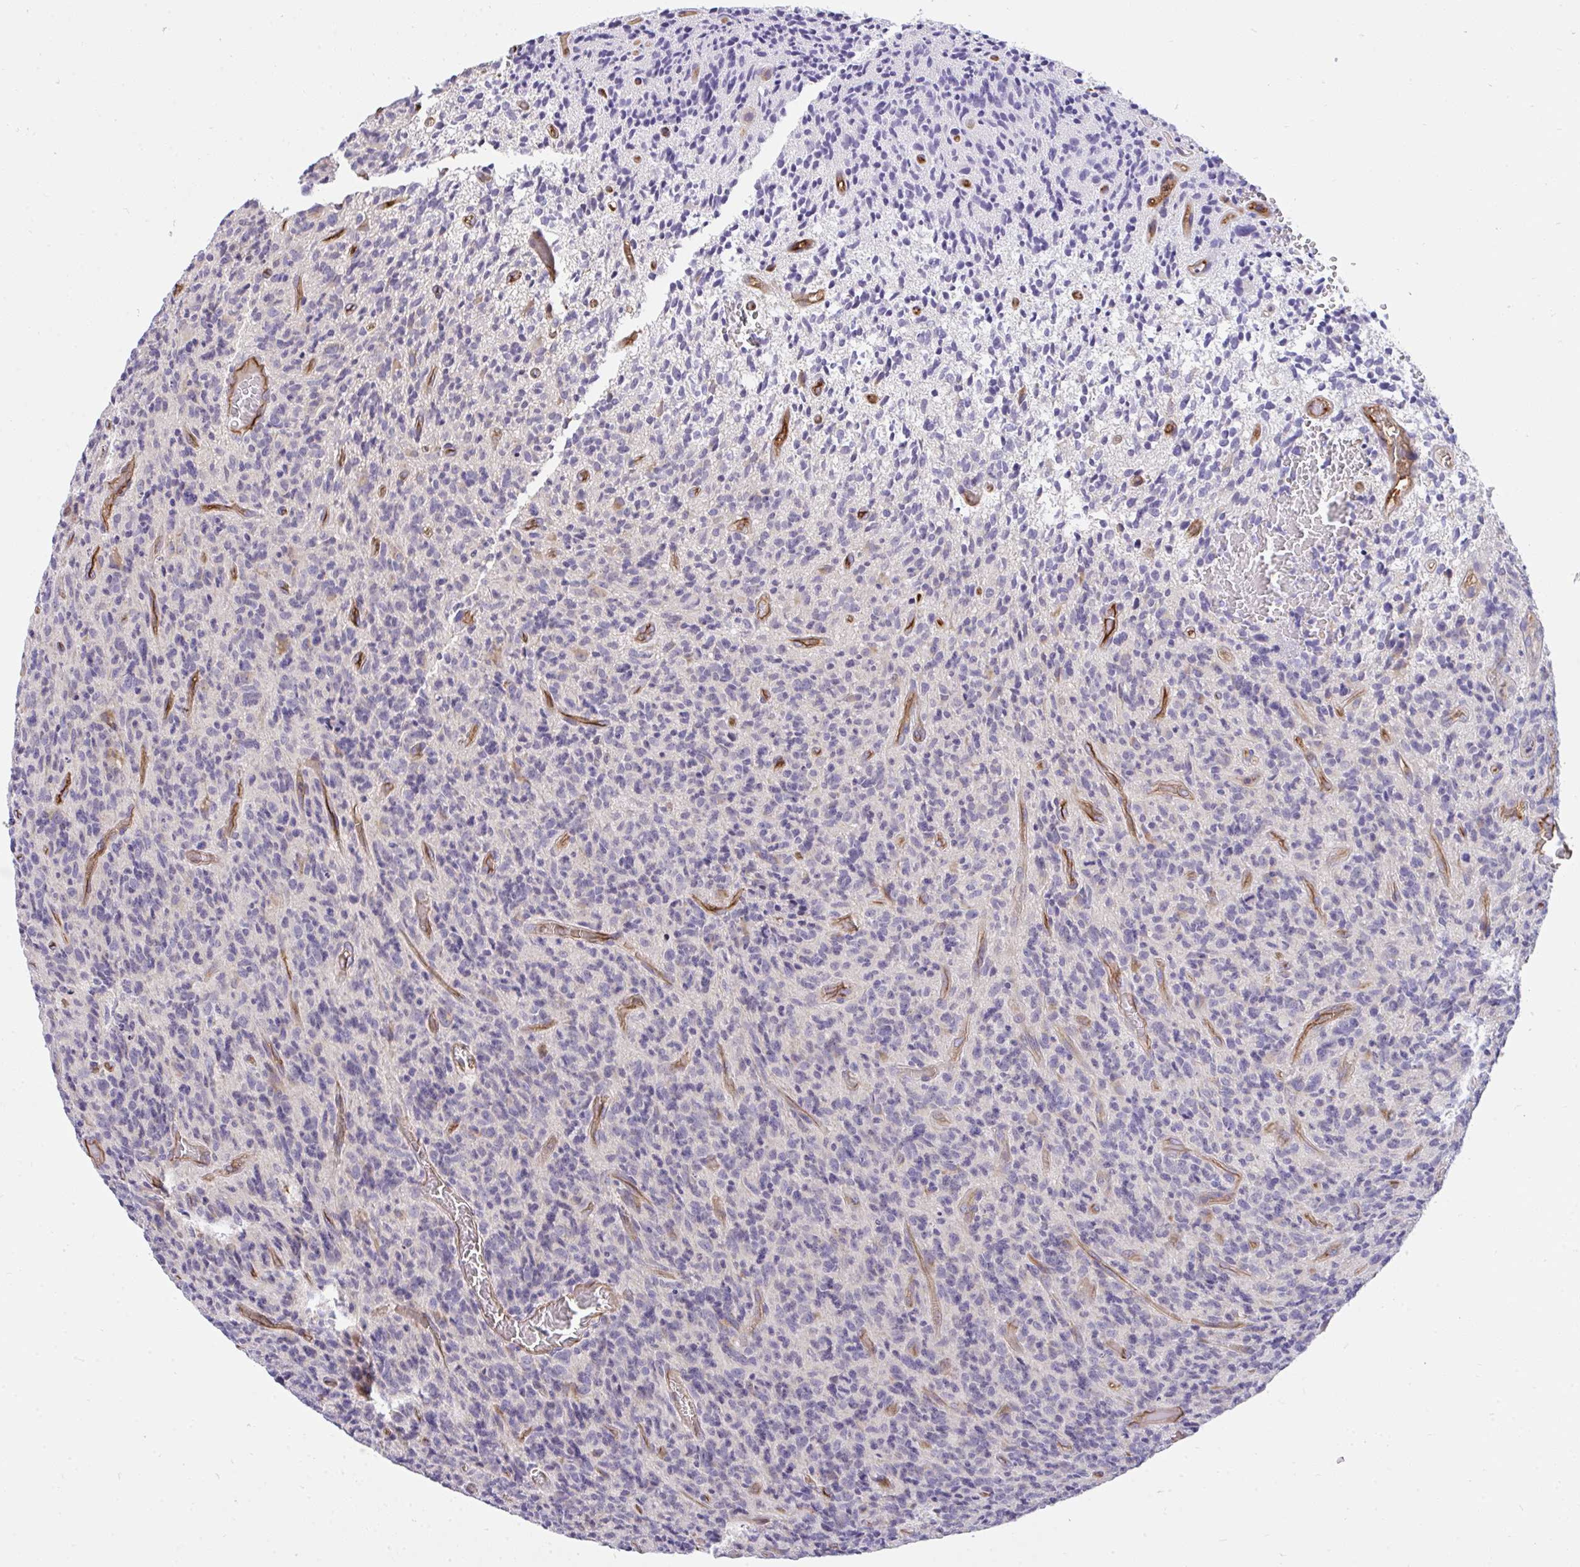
{"staining": {"intensity": "negative", "quantity": "none", "location": "none"}, "tissue": "glioma", "cell_type": "Tumor cells", "image_type": "cancer", "snomed": [{"axis": "morphology", "description": "Glioma, malignant, High grade"}, {"axis": "topography", "description": "Brain"}], "caption": "This is an IHC micrograph of malignant high-grade glioma. There is no positivity in tumor cells.", "gene": "C19orf54", "patient": {"sex": "male", "age": 76}}